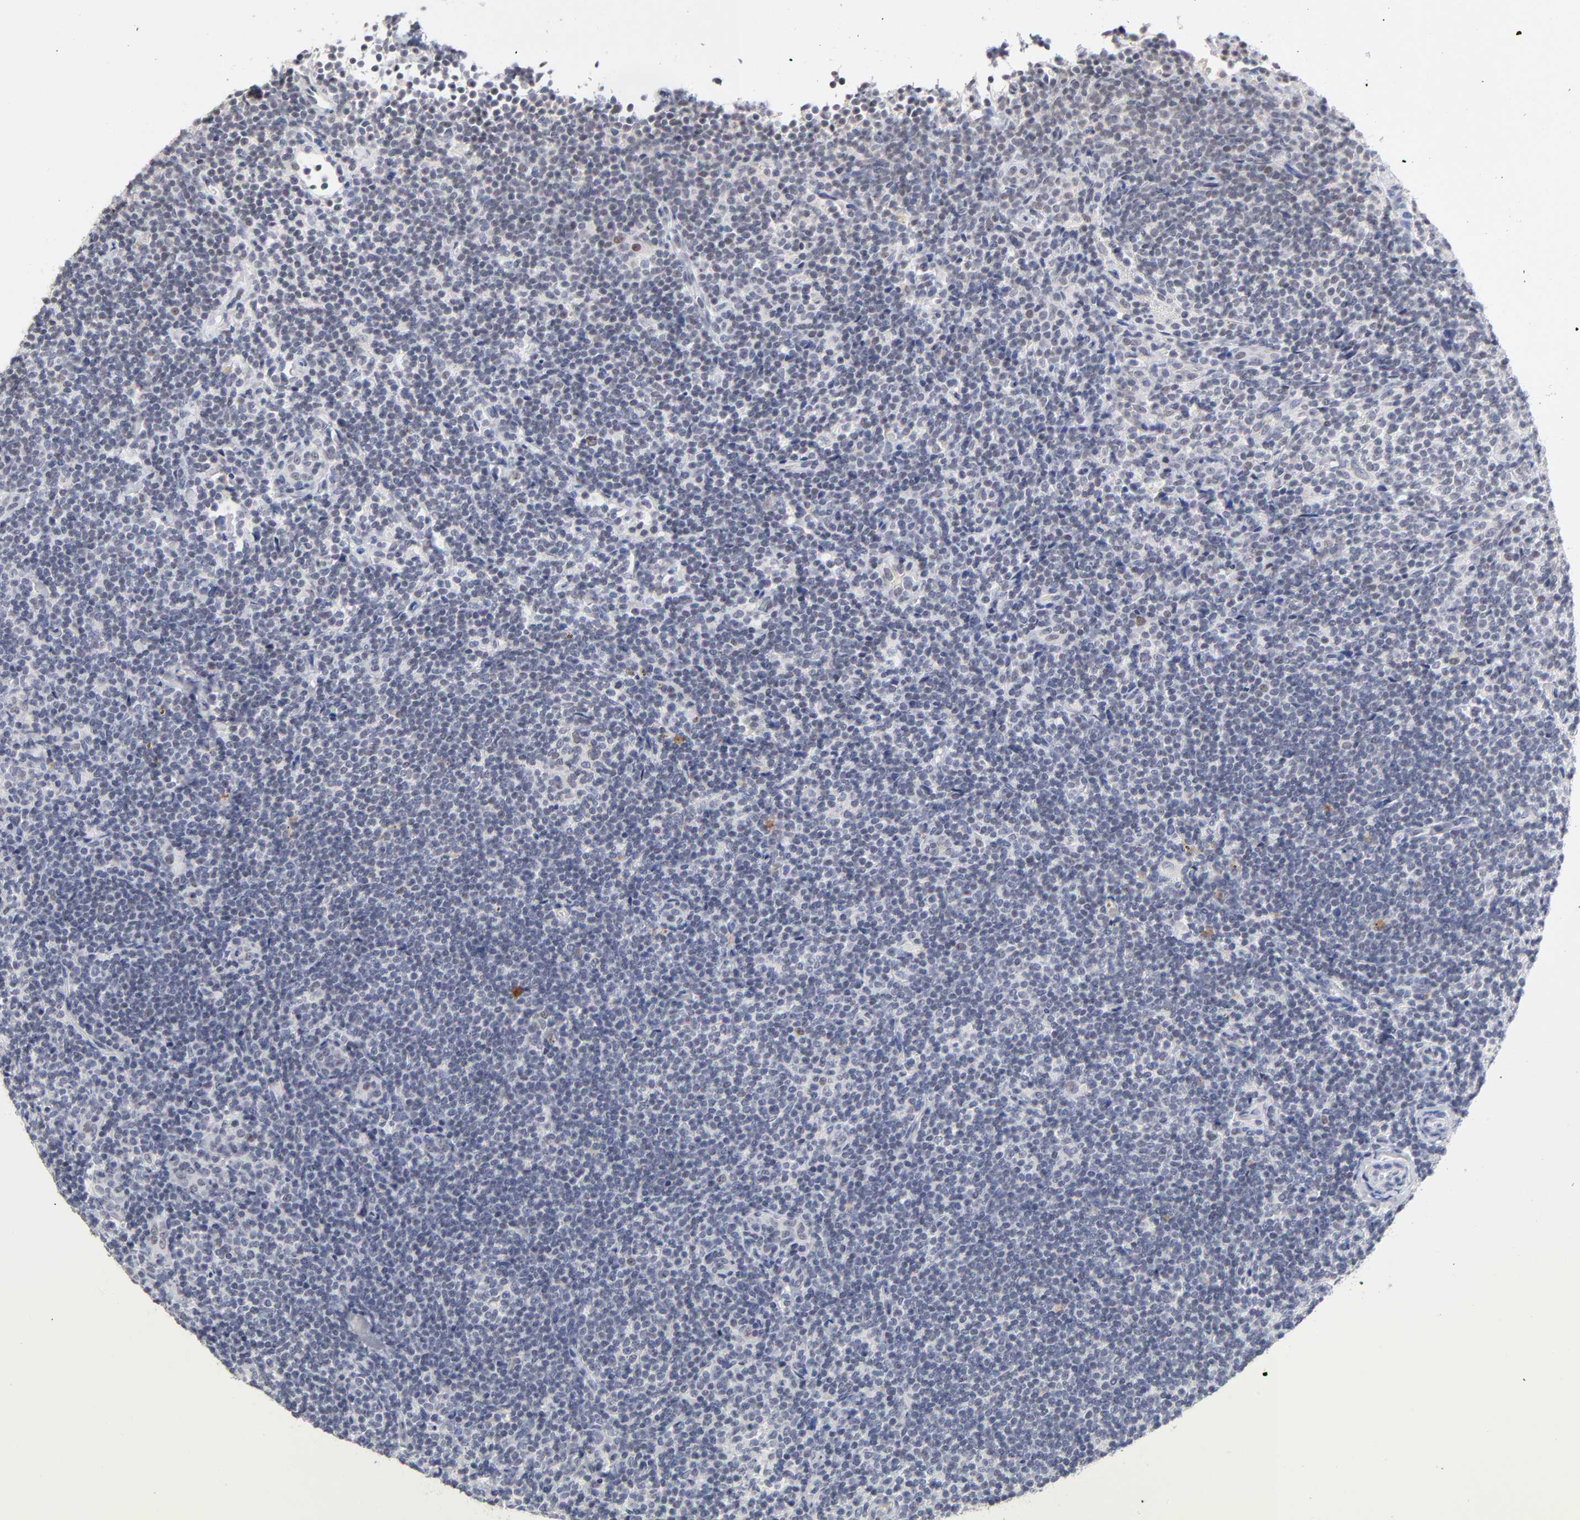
{"staining": {"intensity": "weak", "quantity": "<25%", "location": "nuclear"}, "tissue": "lymphoma", "cell_type": "Tumor cells", "image_type": "cancer", "snomed": [{"axis": "morphology", "description": "Malignant lymphoma, non-Hodgkin's type, Low grade"}, {"axis": "topography", "description": "Lymph node"}], "caption": "Immunohistochemistry micrograph of neoplastic tissue: lymphoma stained with DAB (3,3'-diaminobenzidine) exhibits no significant protein positivity in tumor cells.", "gene": "ORC2", "patient": {"sex": "female", "age": 76}}